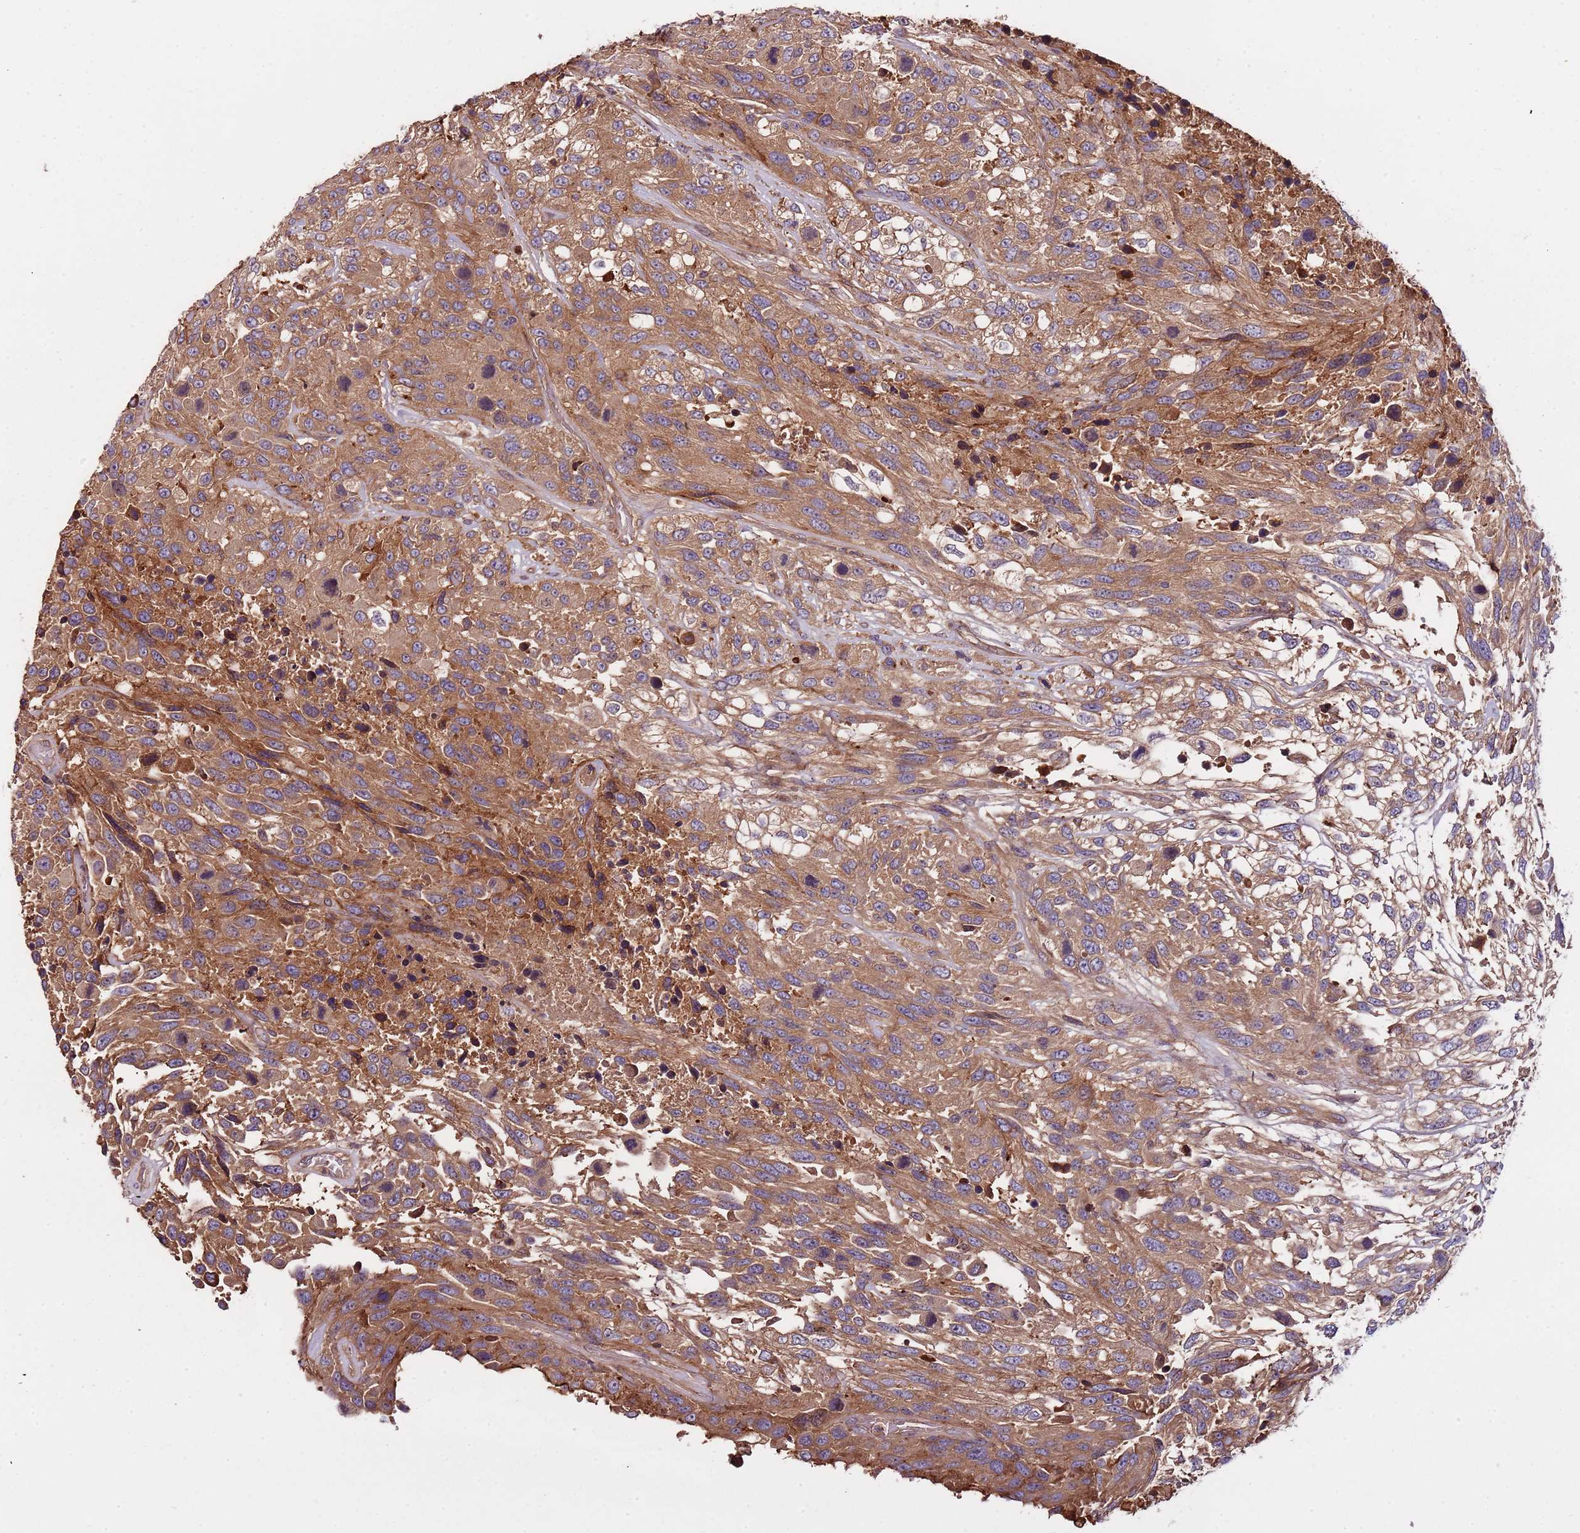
{"staining": {"intensity": "moderate", "quantity": ">75%", "location": "cytoplasmic/membranous"}, "tissue": "urothelial cancer", "cell_type": "Tumor cells", "image_type": "cancer", "snomed": [{"axis": "morphology", "description": "Urothelial carcinoma, High grade"}, {"axis": "topography", "description": "Urinary bladder"}], "caption": "Immunohistochemistry (IHC) photomicrograph of urothelial cancer stained for a protein (brown), which demonstrates medium levels of moderate cytoplasmic/membranous expression in approximately >75% of tumor cells.", "gene": "DENR", "patient": {"sex": "female", "age": 70}}